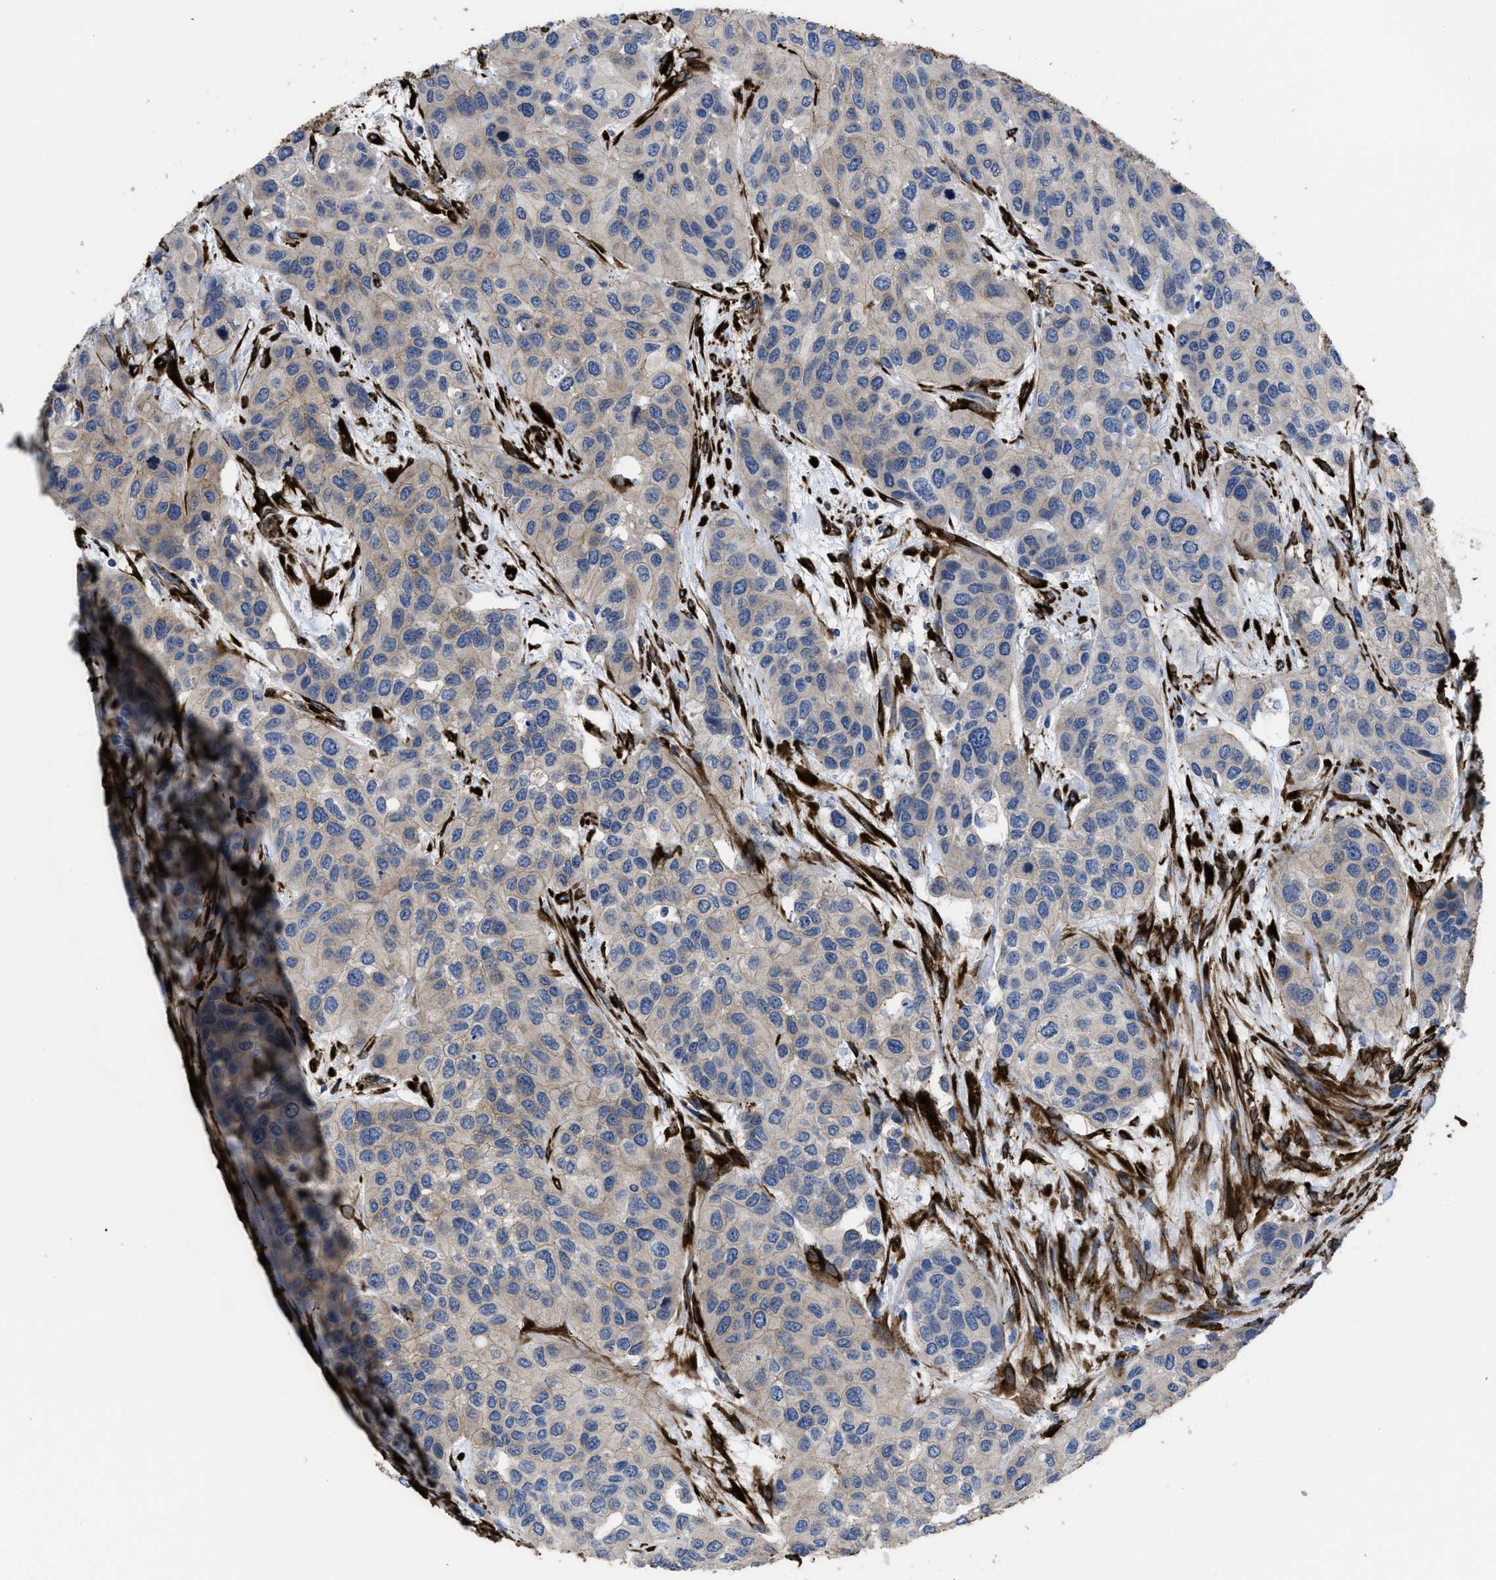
{"staining": {"intensity": "negative", "quantity": "none", "location": "none"}, "tissue": "urothelial cancer", "cell_type": "Tumor cells", "image_type": "cancer", "snomed": [{"axis": "morphology", "description": "Urothelial carcinoma, High grade"}, {"axis": "topography", "description": "Urinary bladder"}], "caption": "This is an IHC histopathology image of urothelial carcinoma (high-grade). There is no expression in tumor cells.", "gene": "SQLE", "patient": {"sex": "female", "age": 56}}